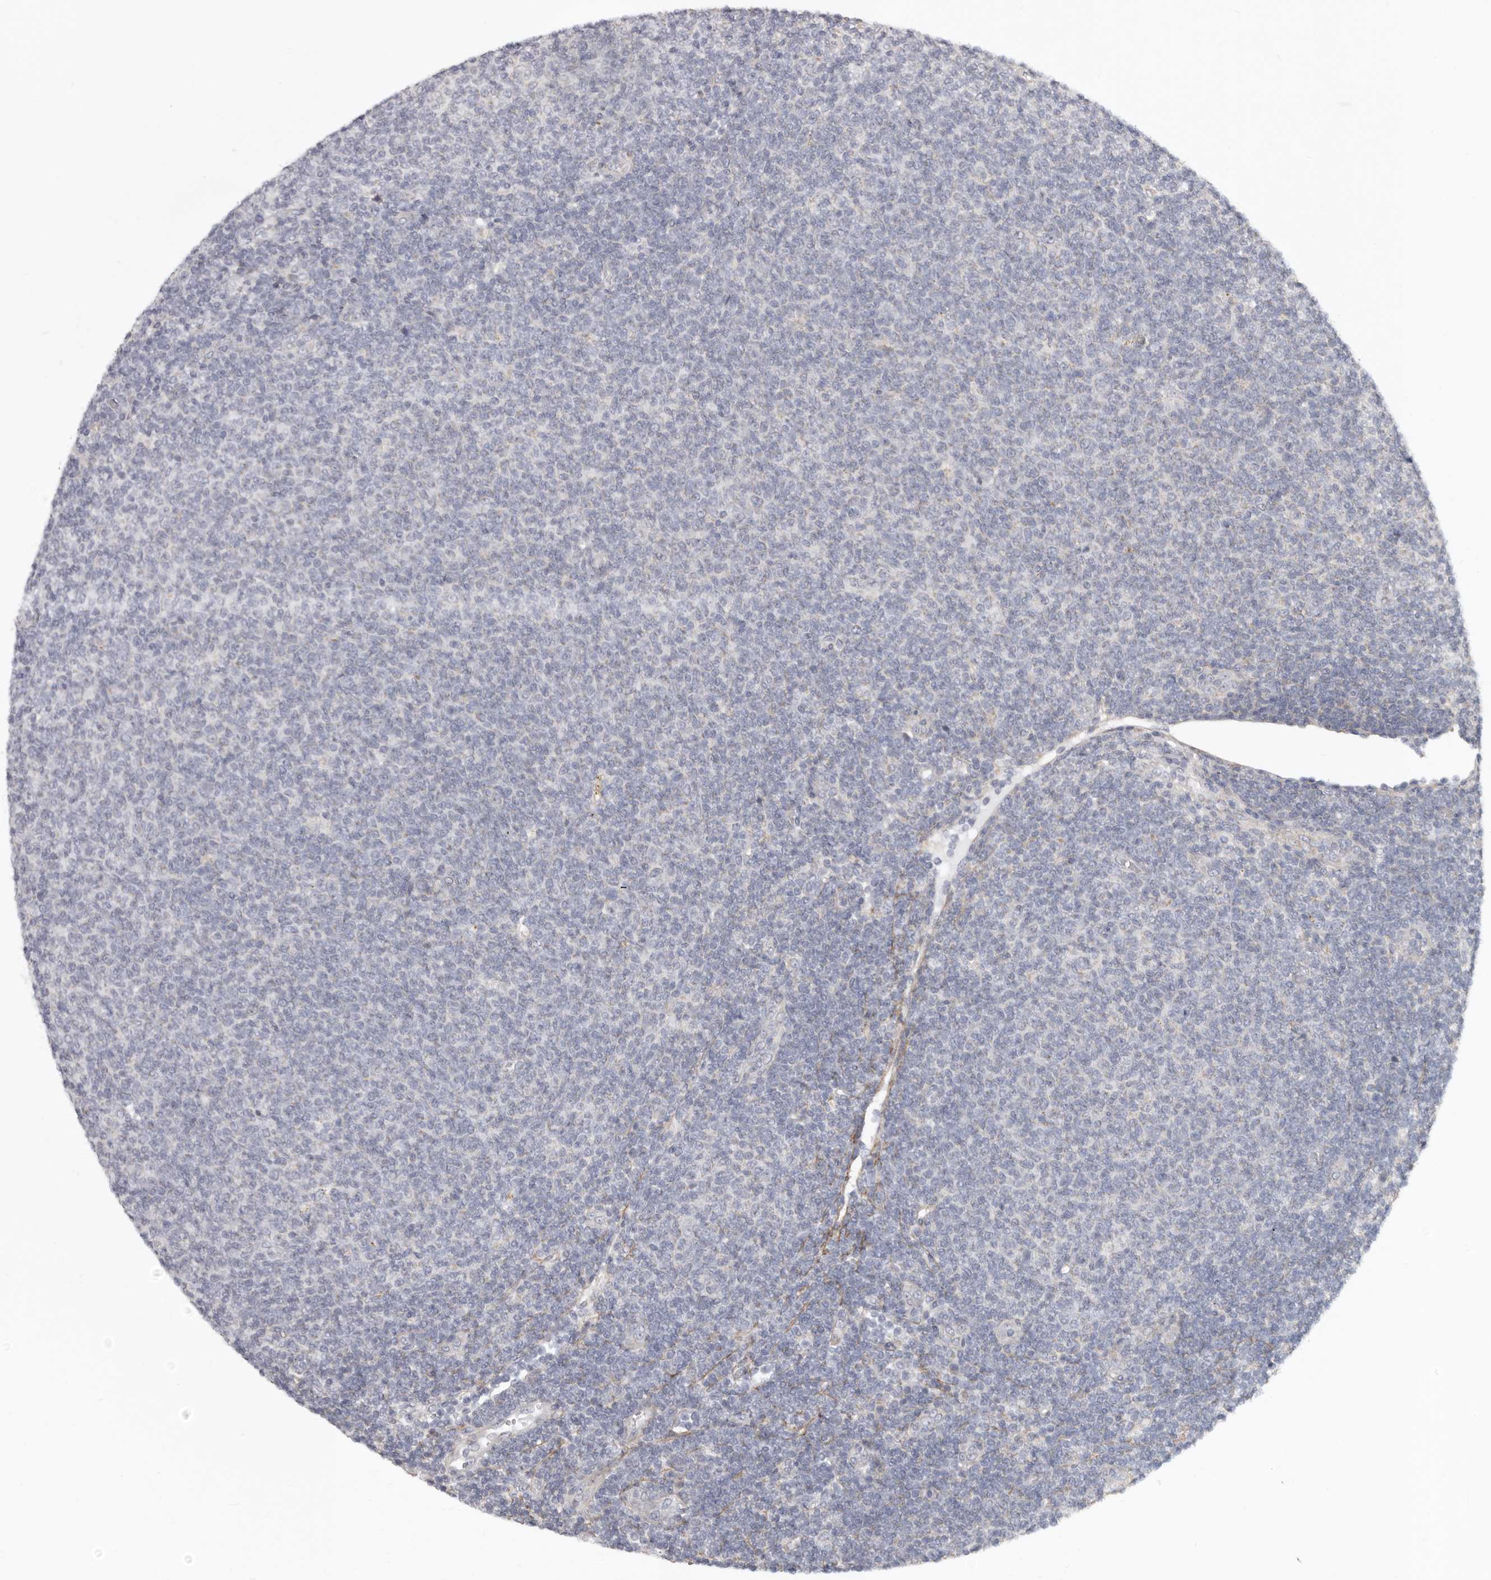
{"staining": {"intensity": "negative", "quantity": "none", "location": "none"}, "tissue": "lymphoma", "cell_type": "Tumor cells", "image_type": "cancer", "snomed": [{"axis": "morphology", "description": "Malignant lymphoma, non-Hodgkin's type, Low grade"}, {"axis": "topography", "description": "Lymph node"}], "caption": "An immunohistochemistry (IHC) histopathology image of lymphoma is shown. There is no staining in tumor cells of lymphoma. The staining is performed using DAB brown chromogen with nuclei counter-stained in using hematoxylin.", "gene": "MRPS10", "patient": {"sex": "male", "age": 66}}